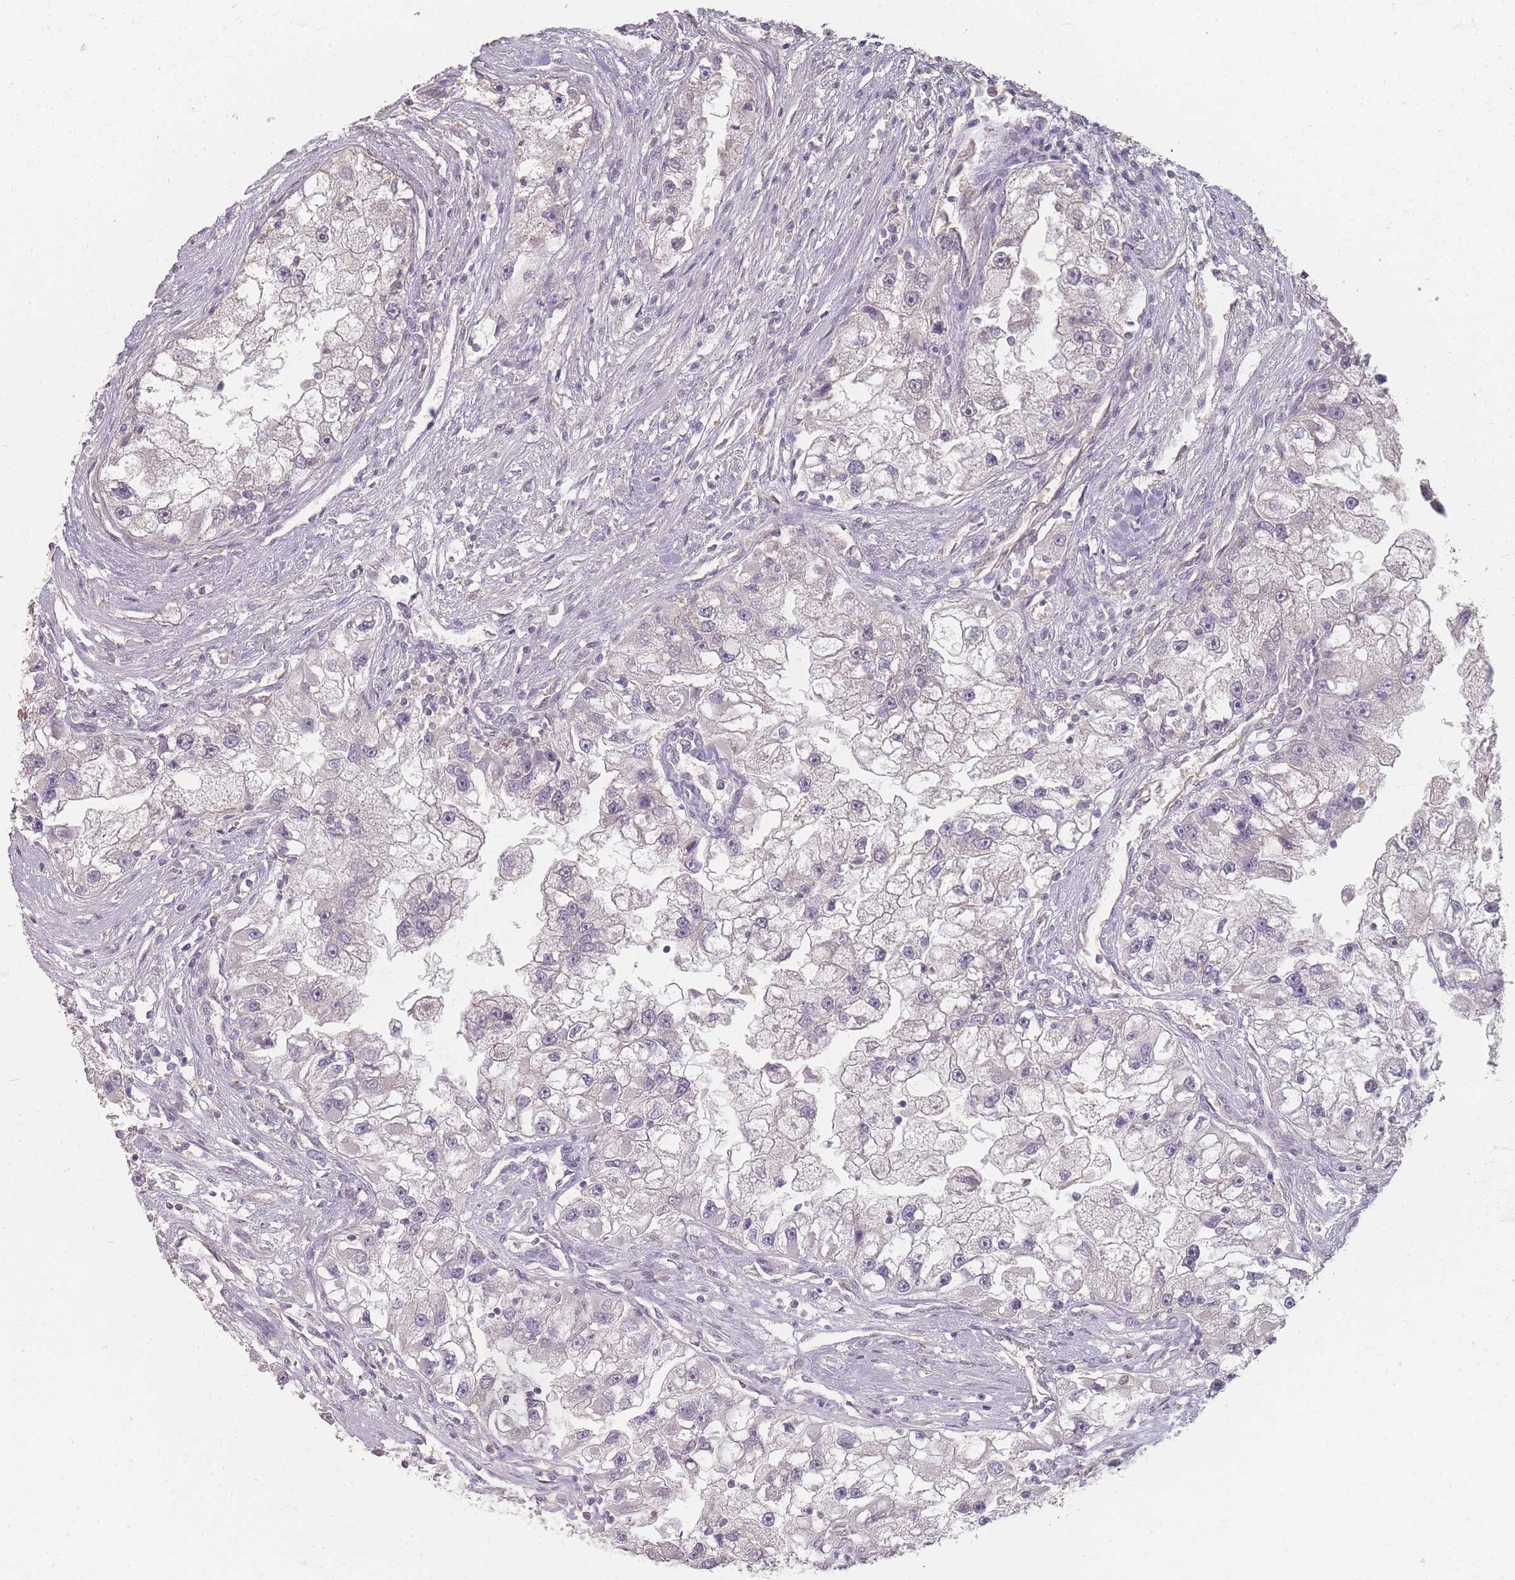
{"staining": {"intensity": "negative", "quantity": "none", "location": "none"}, "tissue": "renal cancer", "cell_type": "Tumor cells", "image_type": "cancer", "snomed": [{"axis": "morphology", "description": "Adenocarcinoma, NOS"}, {"axis": "topography", "description": "Kidney"}], "caption": "Immunohistochemistry (IHC) micrograph of renal adenocarcinoma stained for a protein (brown), which demonstrates no staining in tumor cells. (Stains: DAB IHC with hematoxylin counter stain, Microscopy: brightfield microscopy at high magnification).", "gene": "RFTN1", "patient": {"sex": "male", "age": 63}}